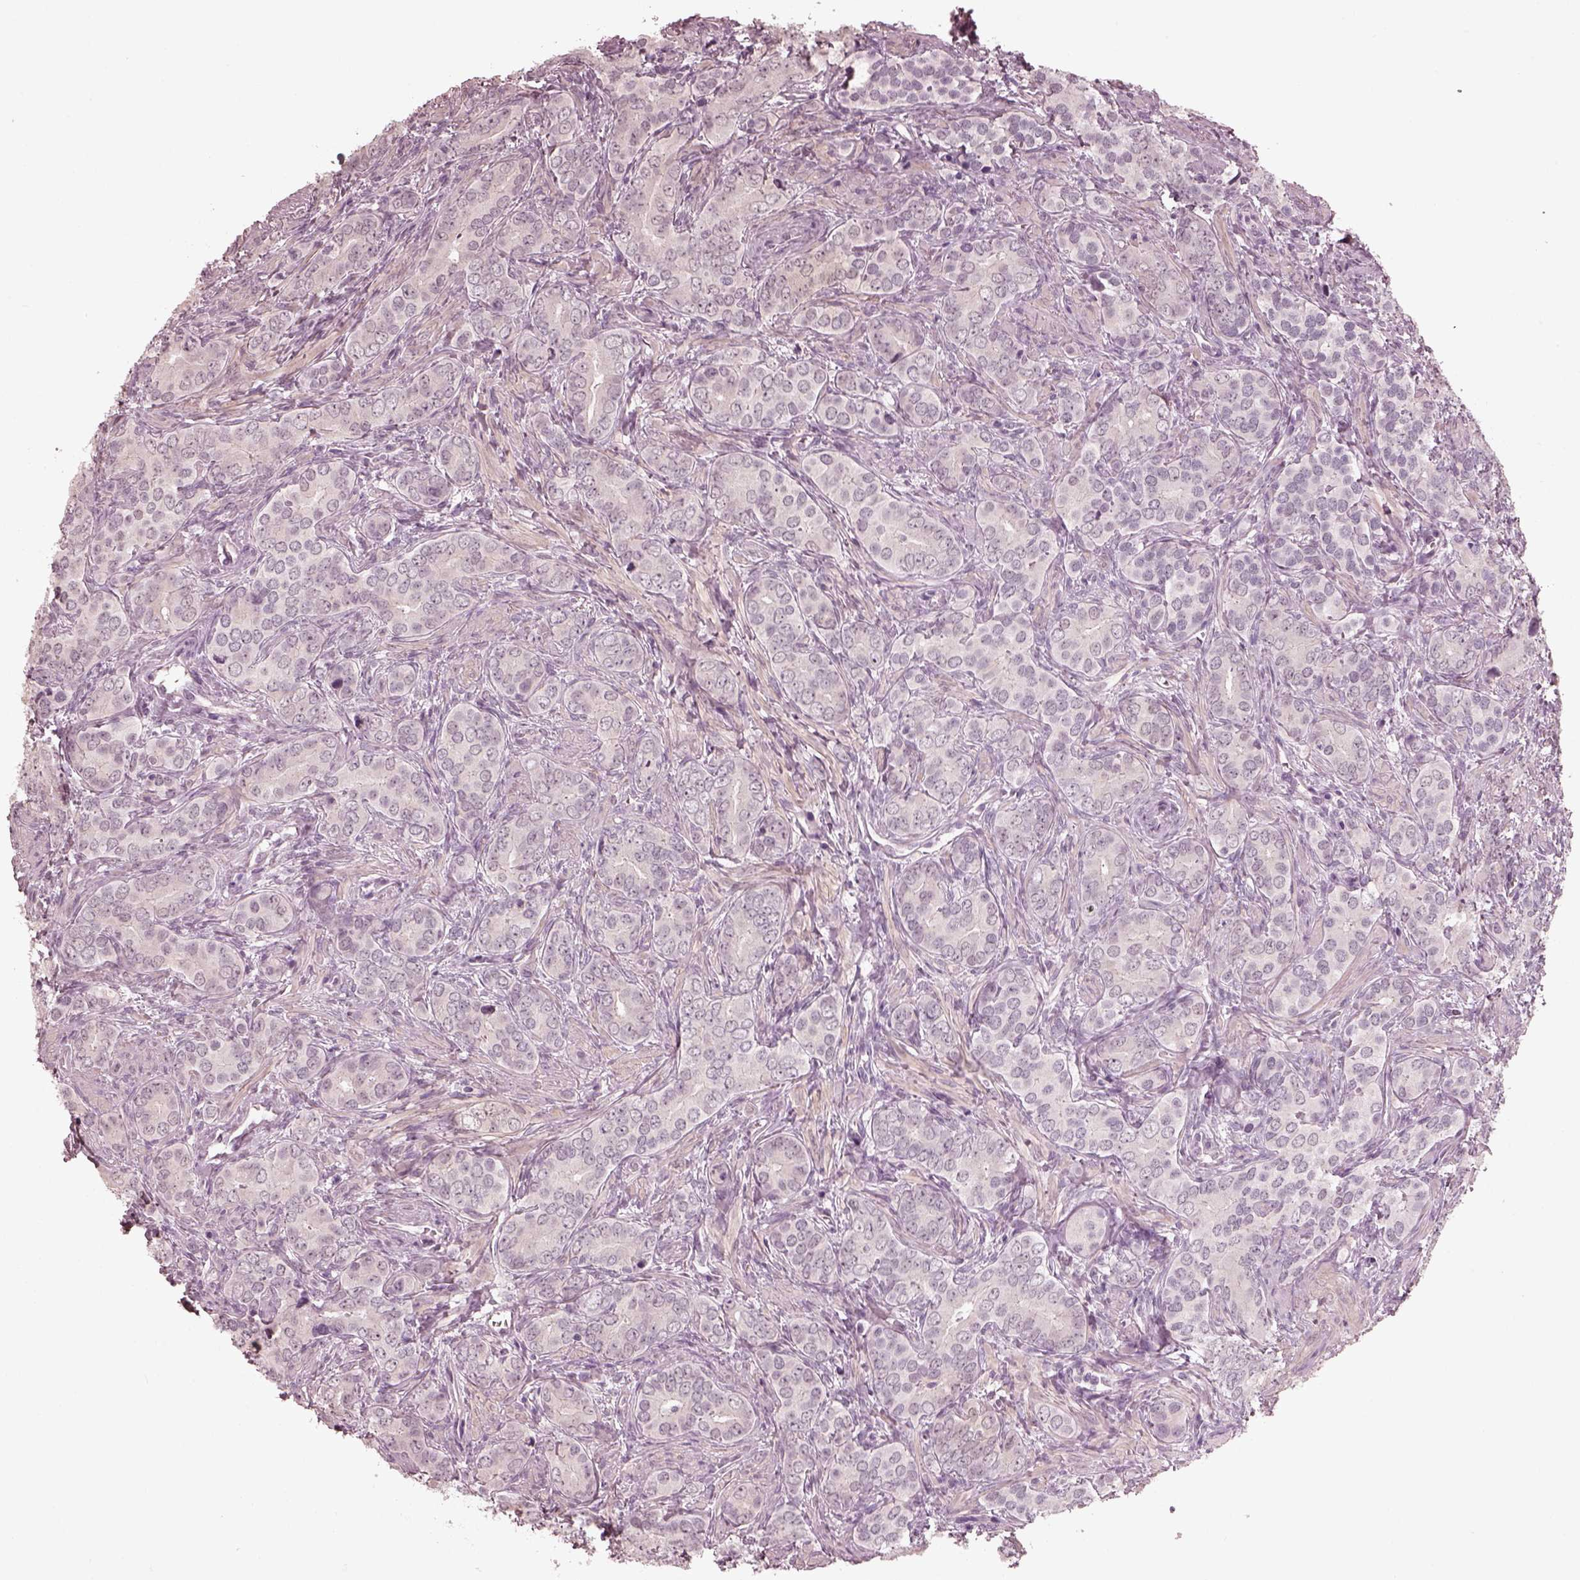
{"staining": {"intensity": "negative", "quantity": "none", "location": "none"}, "tissue": "prostate cancer", "cell_type": "Tumor cells", "image_type": "cancer", "snomed": [{"axis": "morphology", "description": "Adenocarcinoma, High grade"}, {"axis": "topography", "description": "Prostate"}], "caption": "Immunohistochemistry micrograph of neoplastic tissue: human adenocarcinoma (high-grade) (prostate) stained with DAB (3,3'-diaminobenzidine) exhibits no significant protein positivity in tumor cells.", "gene": "OPTC", "patient": {"sex": "male", "age": 84}}